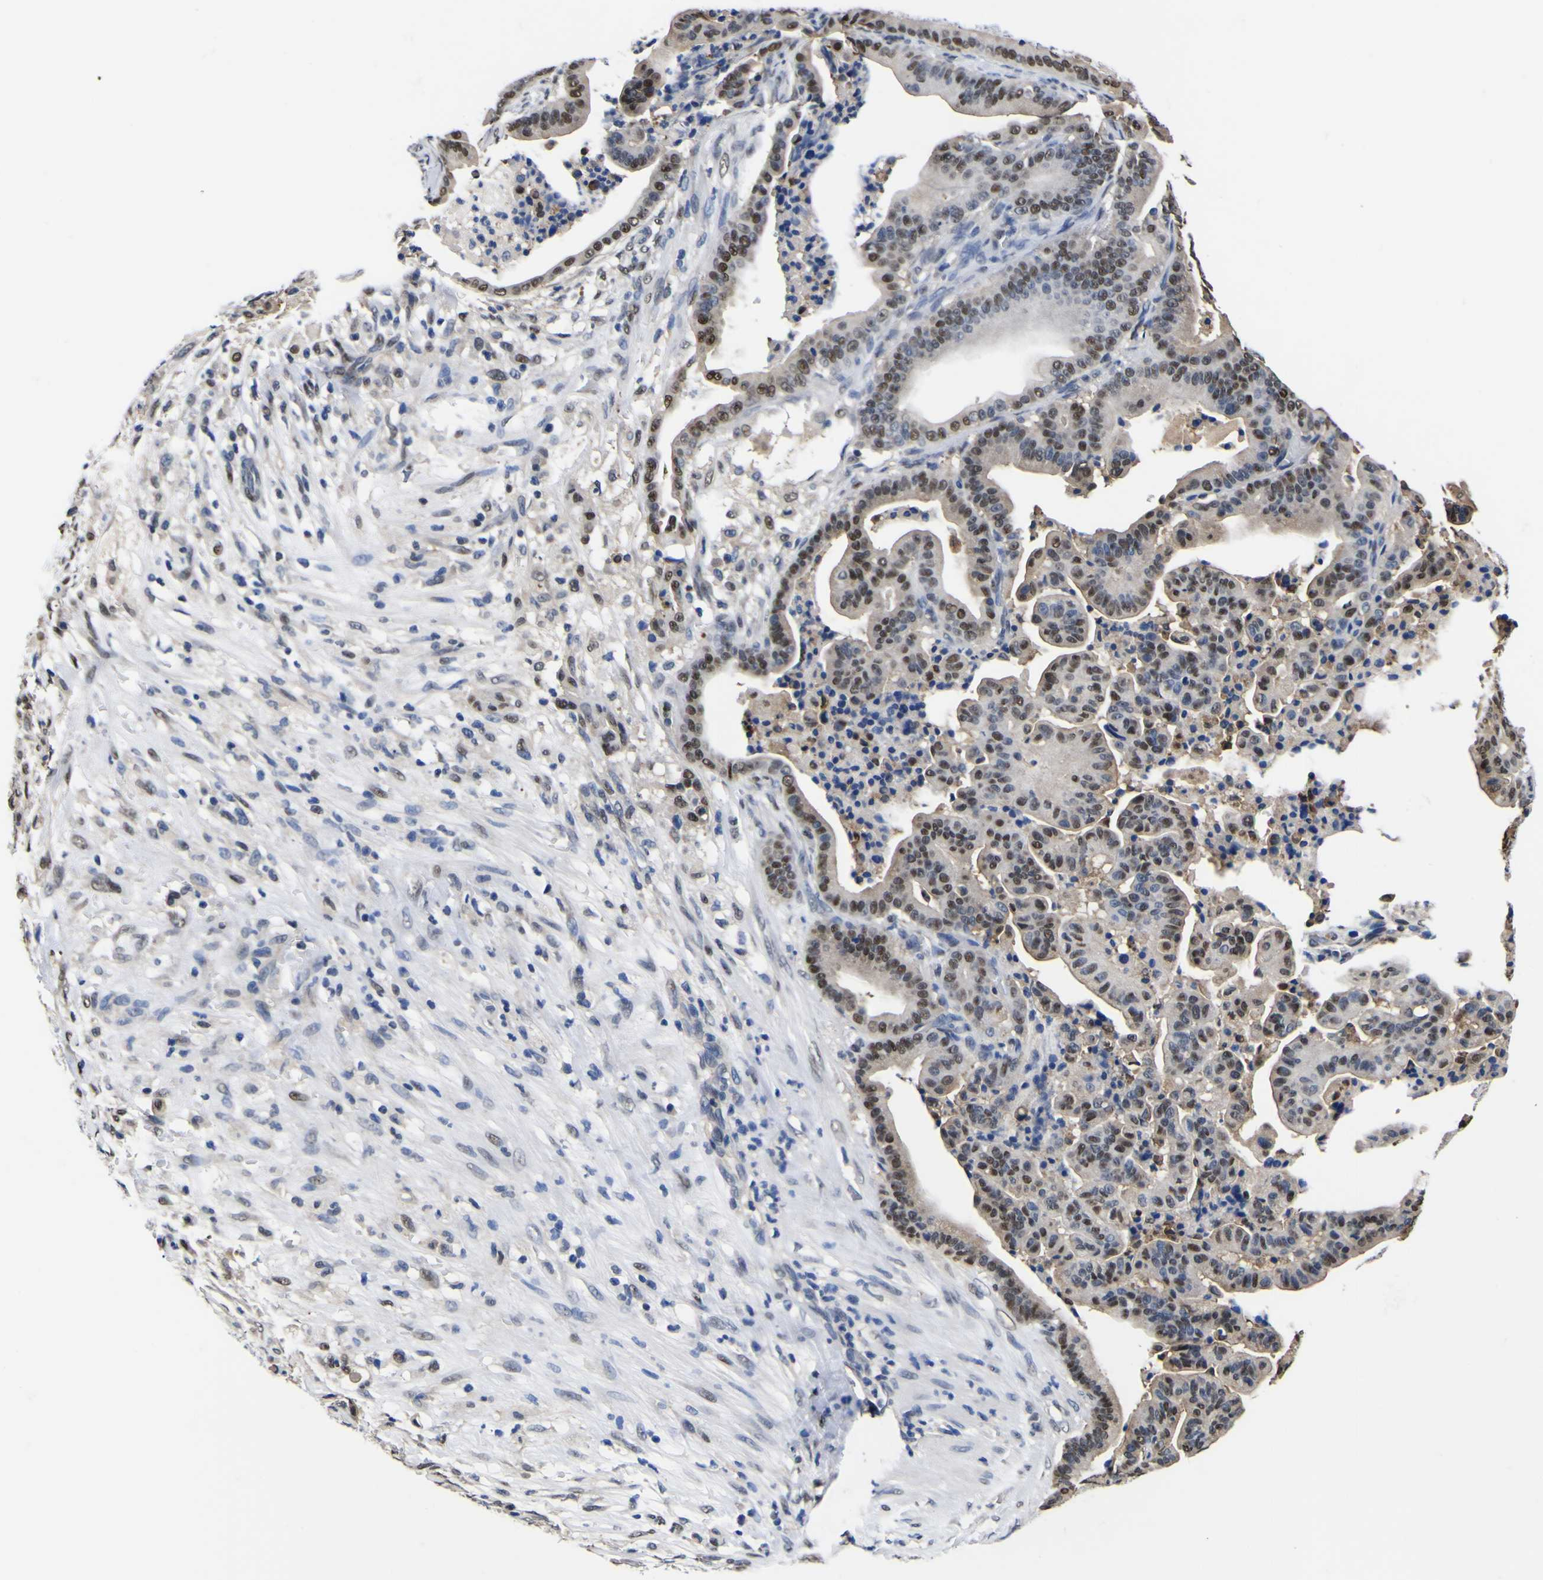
{"staining": {"intensity": "moderate", "quantity": ">75%", "location": "nuclear"}, "tissue": "pancreatic cancer", "cell_type": "Tumor cells", "image_type": "cancer", "snomed": [{"axis": "morphology", "description": "Adenocarcinoma, NOS"}, {"axis": "topography", "description": "Pancreas"}], "caption": "Moderate nuclear expression for a protein is seen in approximately >75% of tumor cells of pancreatic cancer (adenocarcinoma) using immunohistochemistry (IHC).", "gene": "FAM110B", "patient": {"sex": "male", "age": 63}}